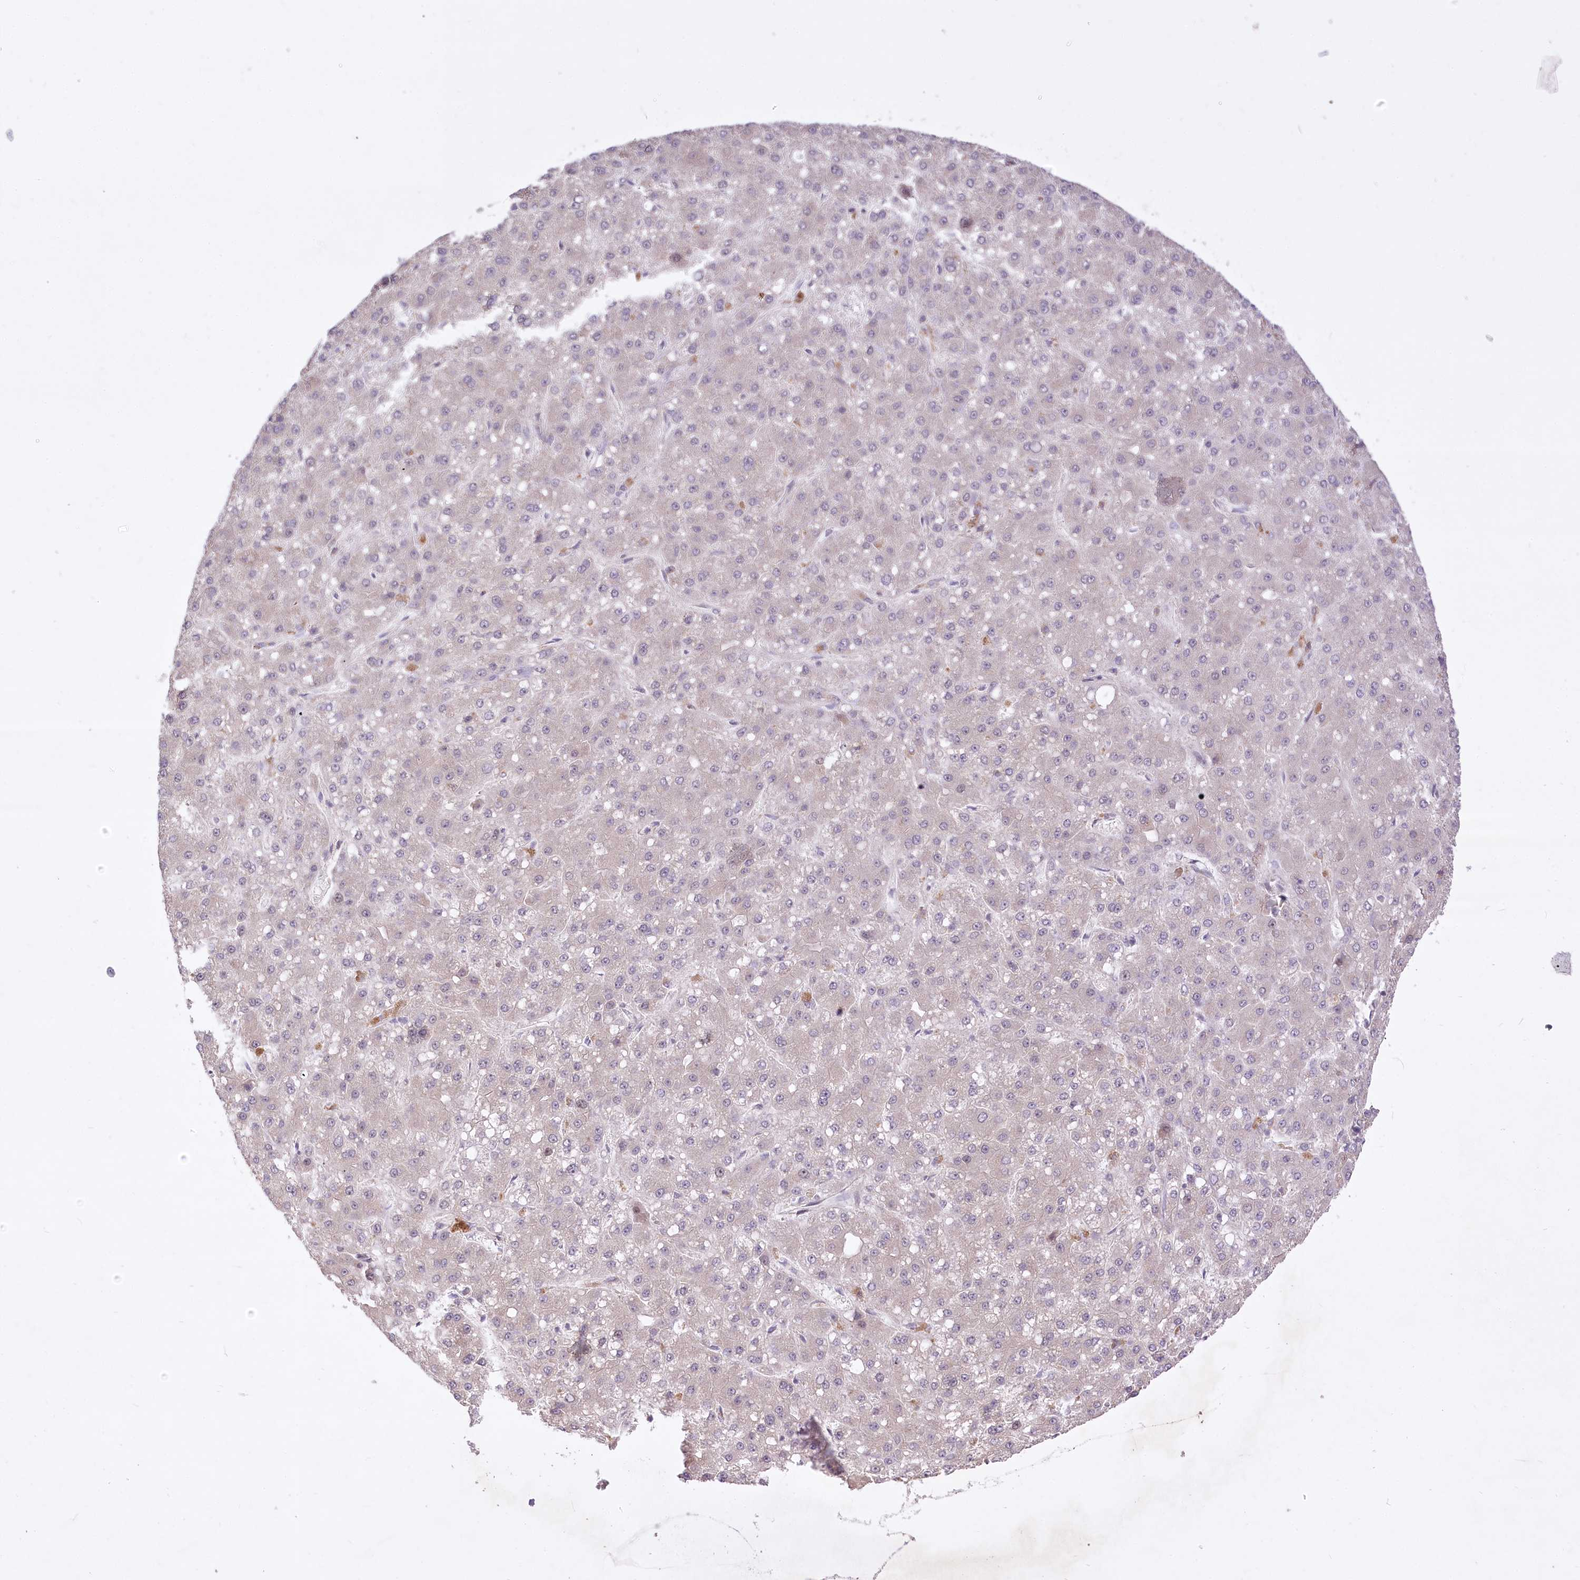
{"staining": {"intensity": "negative", "quantity": "none", "location": "none"}, "tissue": "liver cancer", "cell_type": "Tumor cells", "image_type": "cancer", "snomed": [{"axis": "morphology", "description": "Carcinoma, Hepatocellular, NOS"}, {"axis": "topography", "description": "Liver"}], "caption": "This is an IHC photomicrograph of human liver cancer. There is no expression in tumor cells.", "gene": "HELT", "patient": {"sex": "male", "age": 67}}